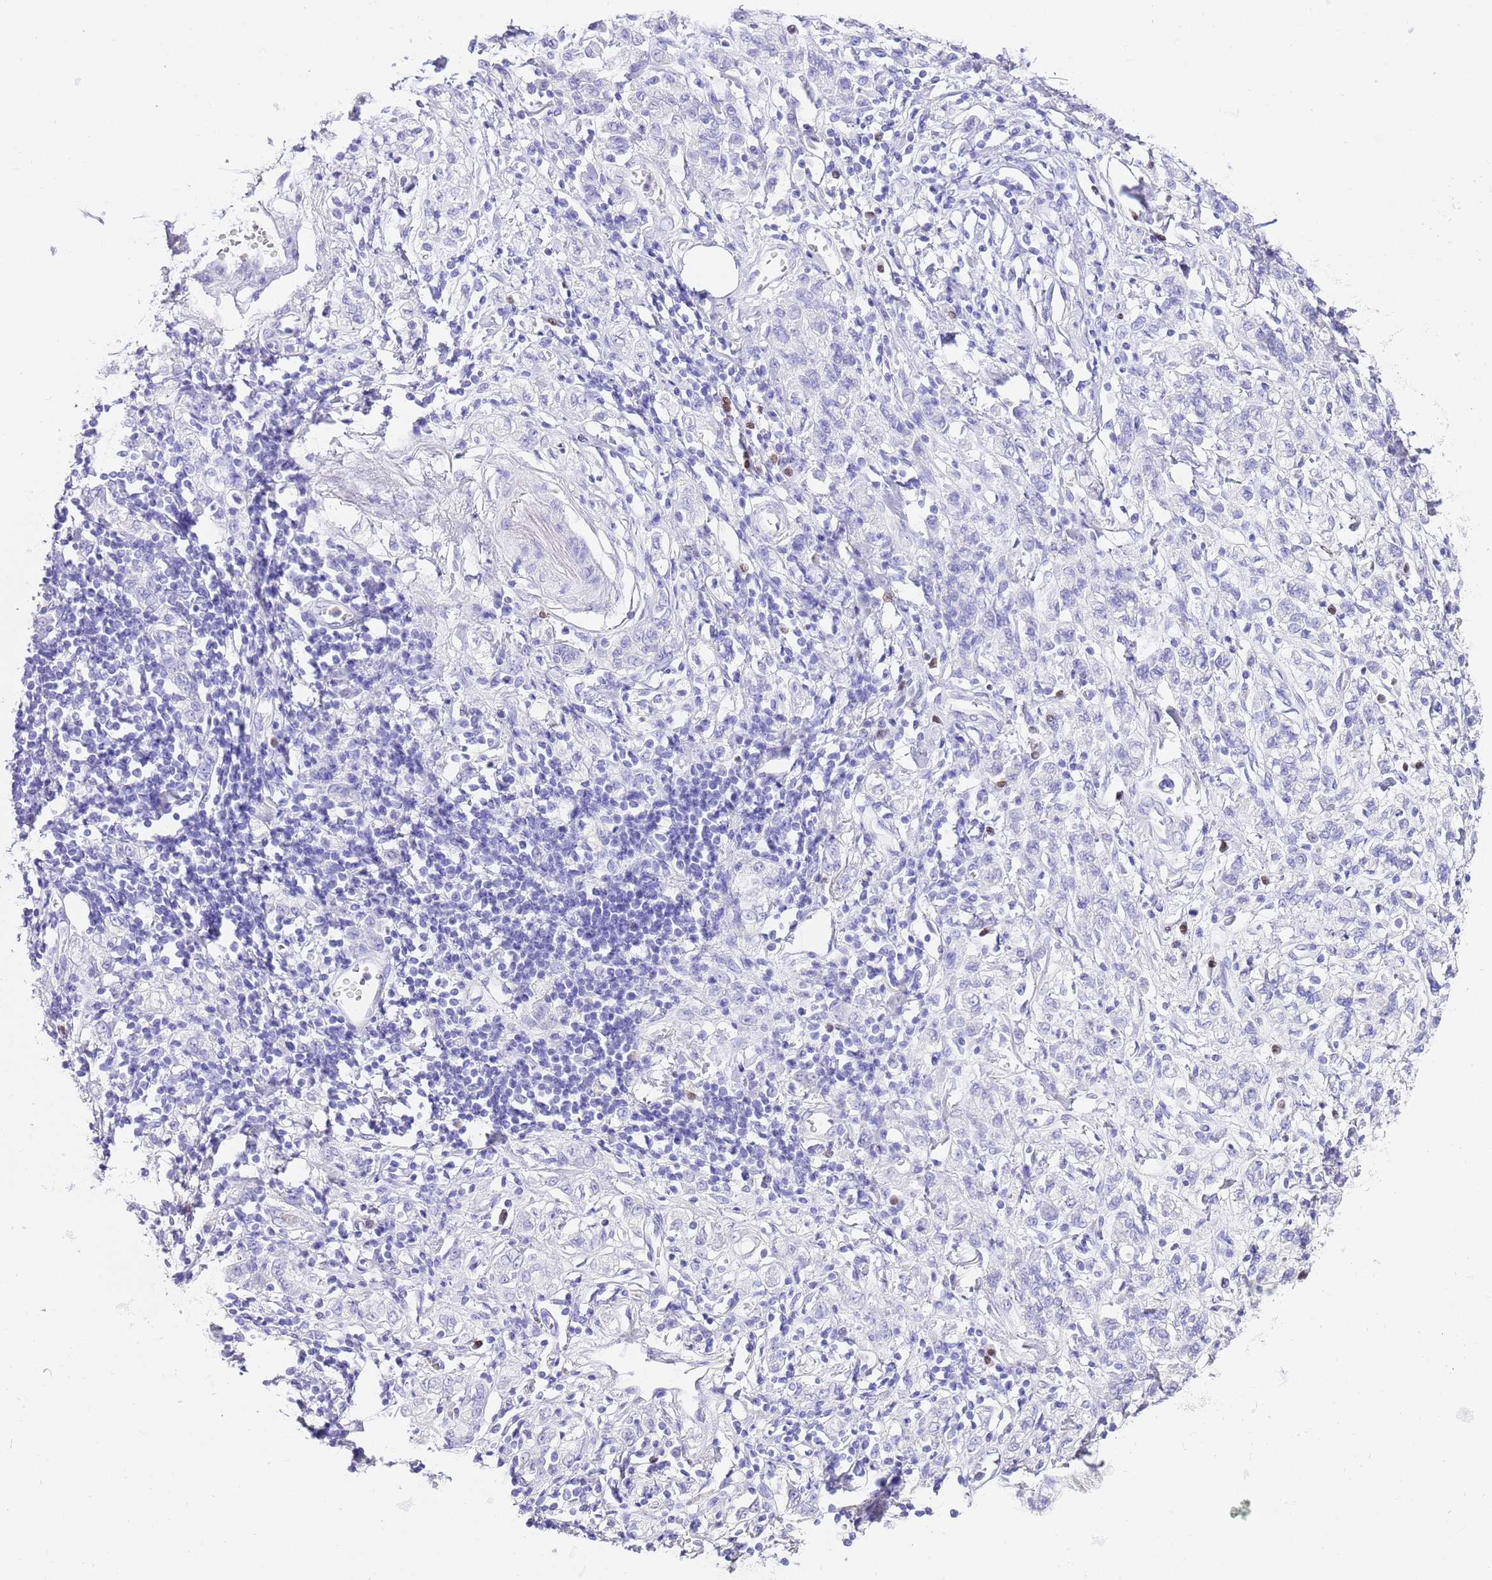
{"staining": {"intensity": "negative", "quantity": "none", "location": "none"}, "tissue": "stomach cancer", "cell_type": "Tumor cells", "image_type": "cancer", "snomed": [{"axis": "morphology", "description": "Adenocarcinoma, NOS"}, {"axis": "topography", "description": "Stomach"}], "caption": "A micrograph of human adenocarcinoma (stomach) is negative for staining in tumor cells.", "gene": "BHLHA15", "patient": {"sex": "male", "age": 77}}